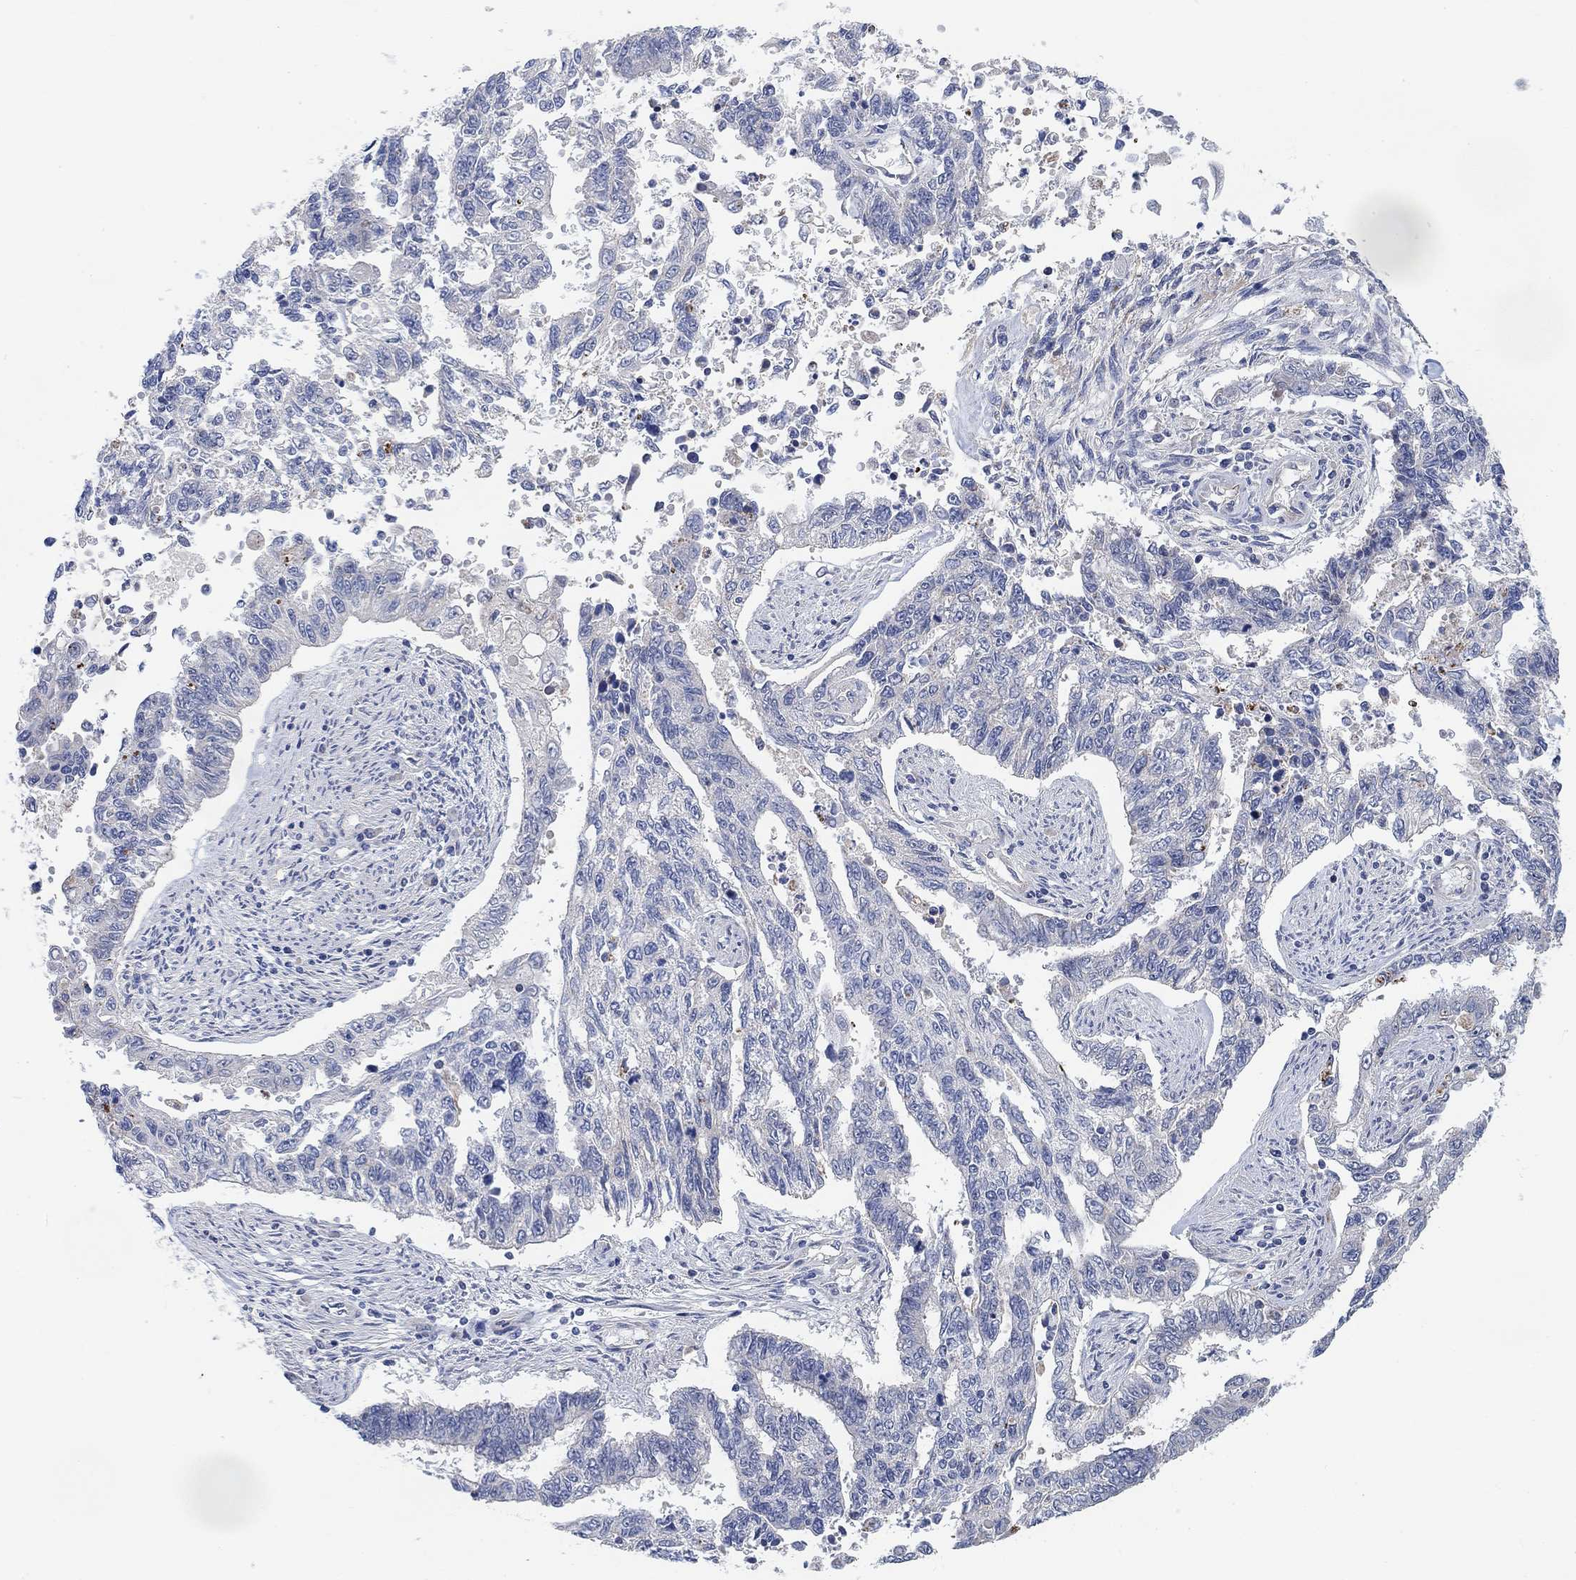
{"staining": {"intensity": "negative", "quantity": "none", "location": "none"}, "tissue": "endometrial cancer", "cell_type": "Tumor cells", "image_type": "cancer", "snomed": [{"axis": "morphology", "description": "Adenocarcinoma, NOS"}, {"axis": "topography", "description": "Uterus"}], "caption": "This photomicrograph is of endometrial cancer stained with immunohistochemistry (IHC) to label a protein in brown with the nuclei are counter-stained blue. There is no staining in tumor cells.", "gene": "HCRTR1", "patient": {"sex": "female", "age": 59}}